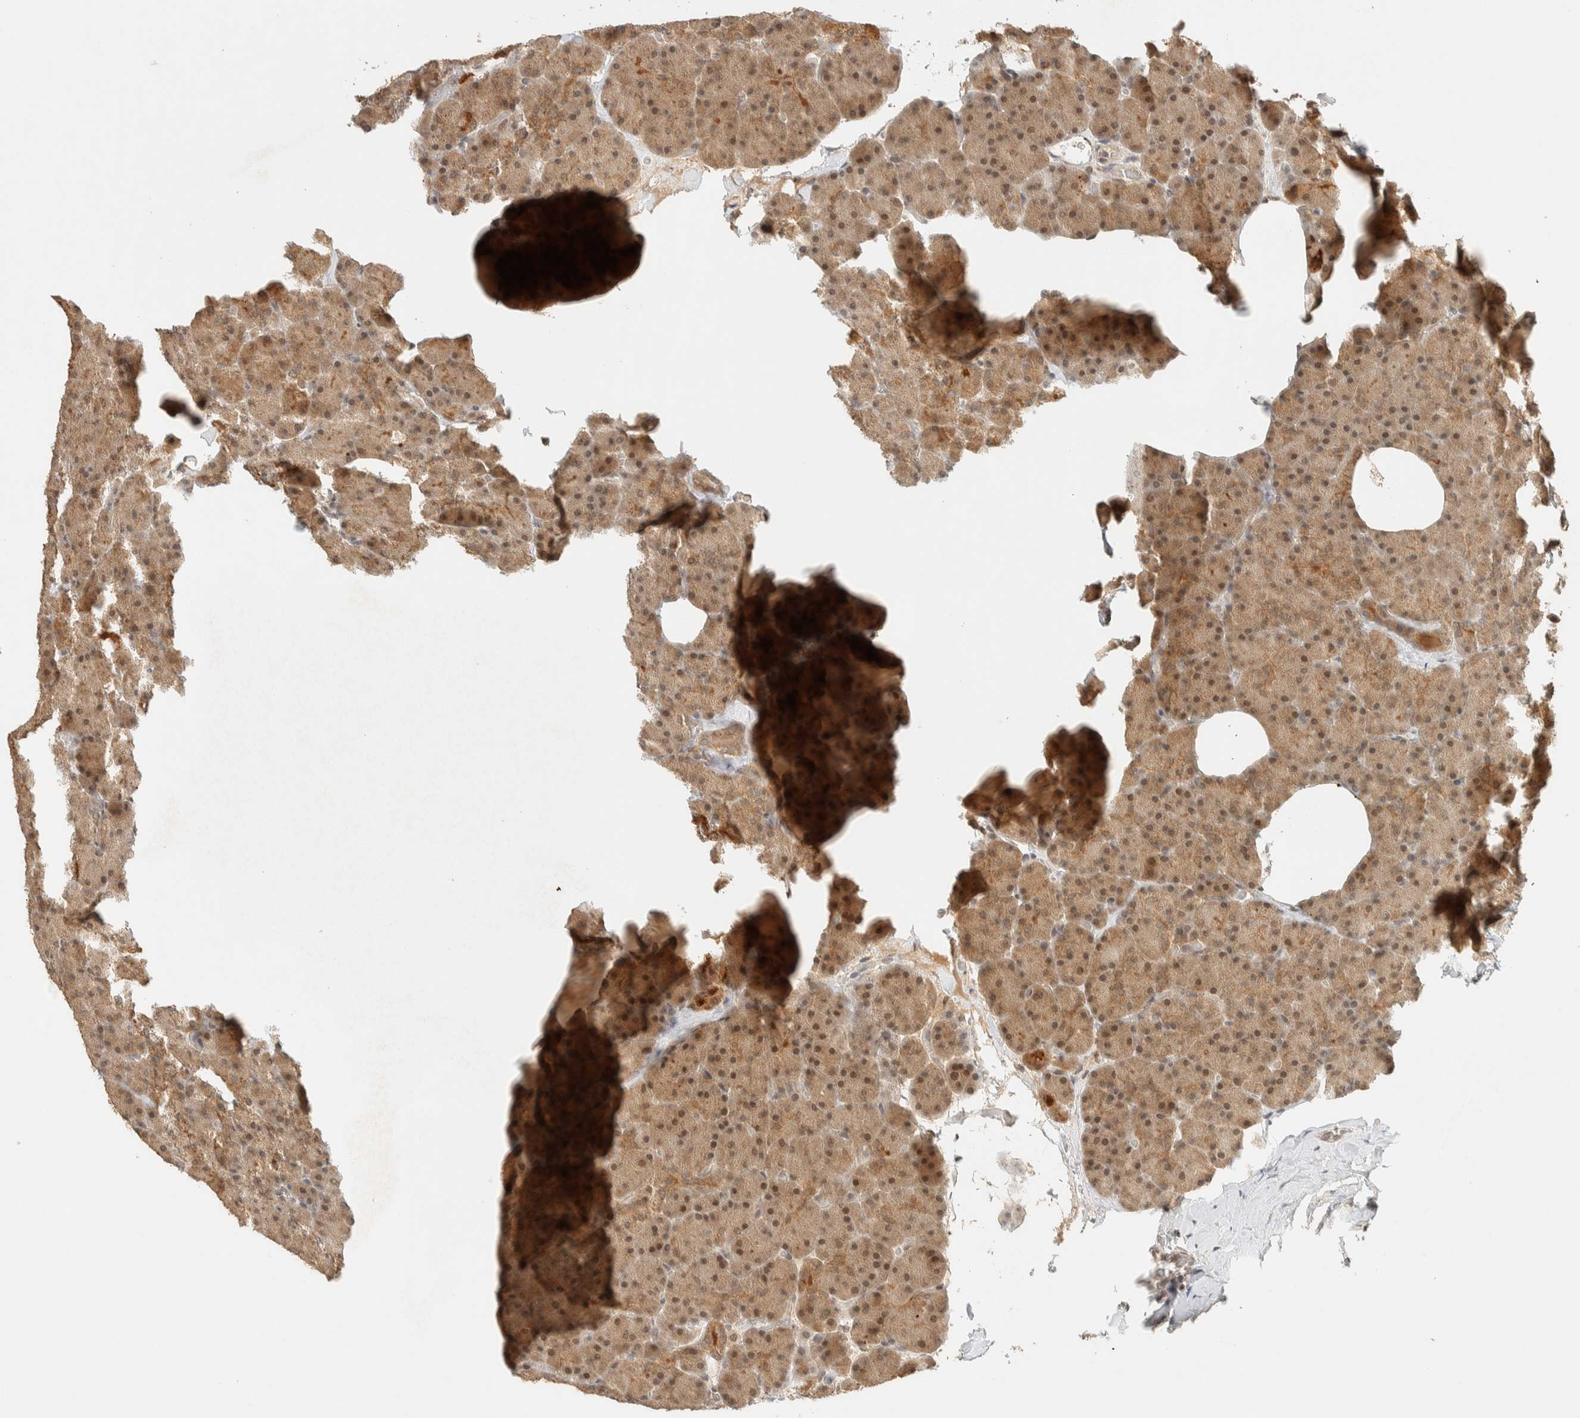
{"staining": {"intensity": "moderate", "quantity": ">75%", "location": "cytoplasmic/membranous,nuclear"}, "tissue": "pancreas", "cell_type": "Exocrine glandular cells", "image_type": "normal", "snomed": [{"axis": "morphology", "description": "Normal tissue, NOS"}, {"axis": "morphology", "description": "Carcinoid, malignant, NOS"}, {"axis": "topography", "description": "Pancreas"}], "caption": "Exocrine glandular cells demonstrate medium levels of moderate cytoplasmic/membranous,nuclear staining in about >75% of cells in benign human pancreas.", "gene": "KIFAP3", "patient": {"sex": "female", "age": 35}}